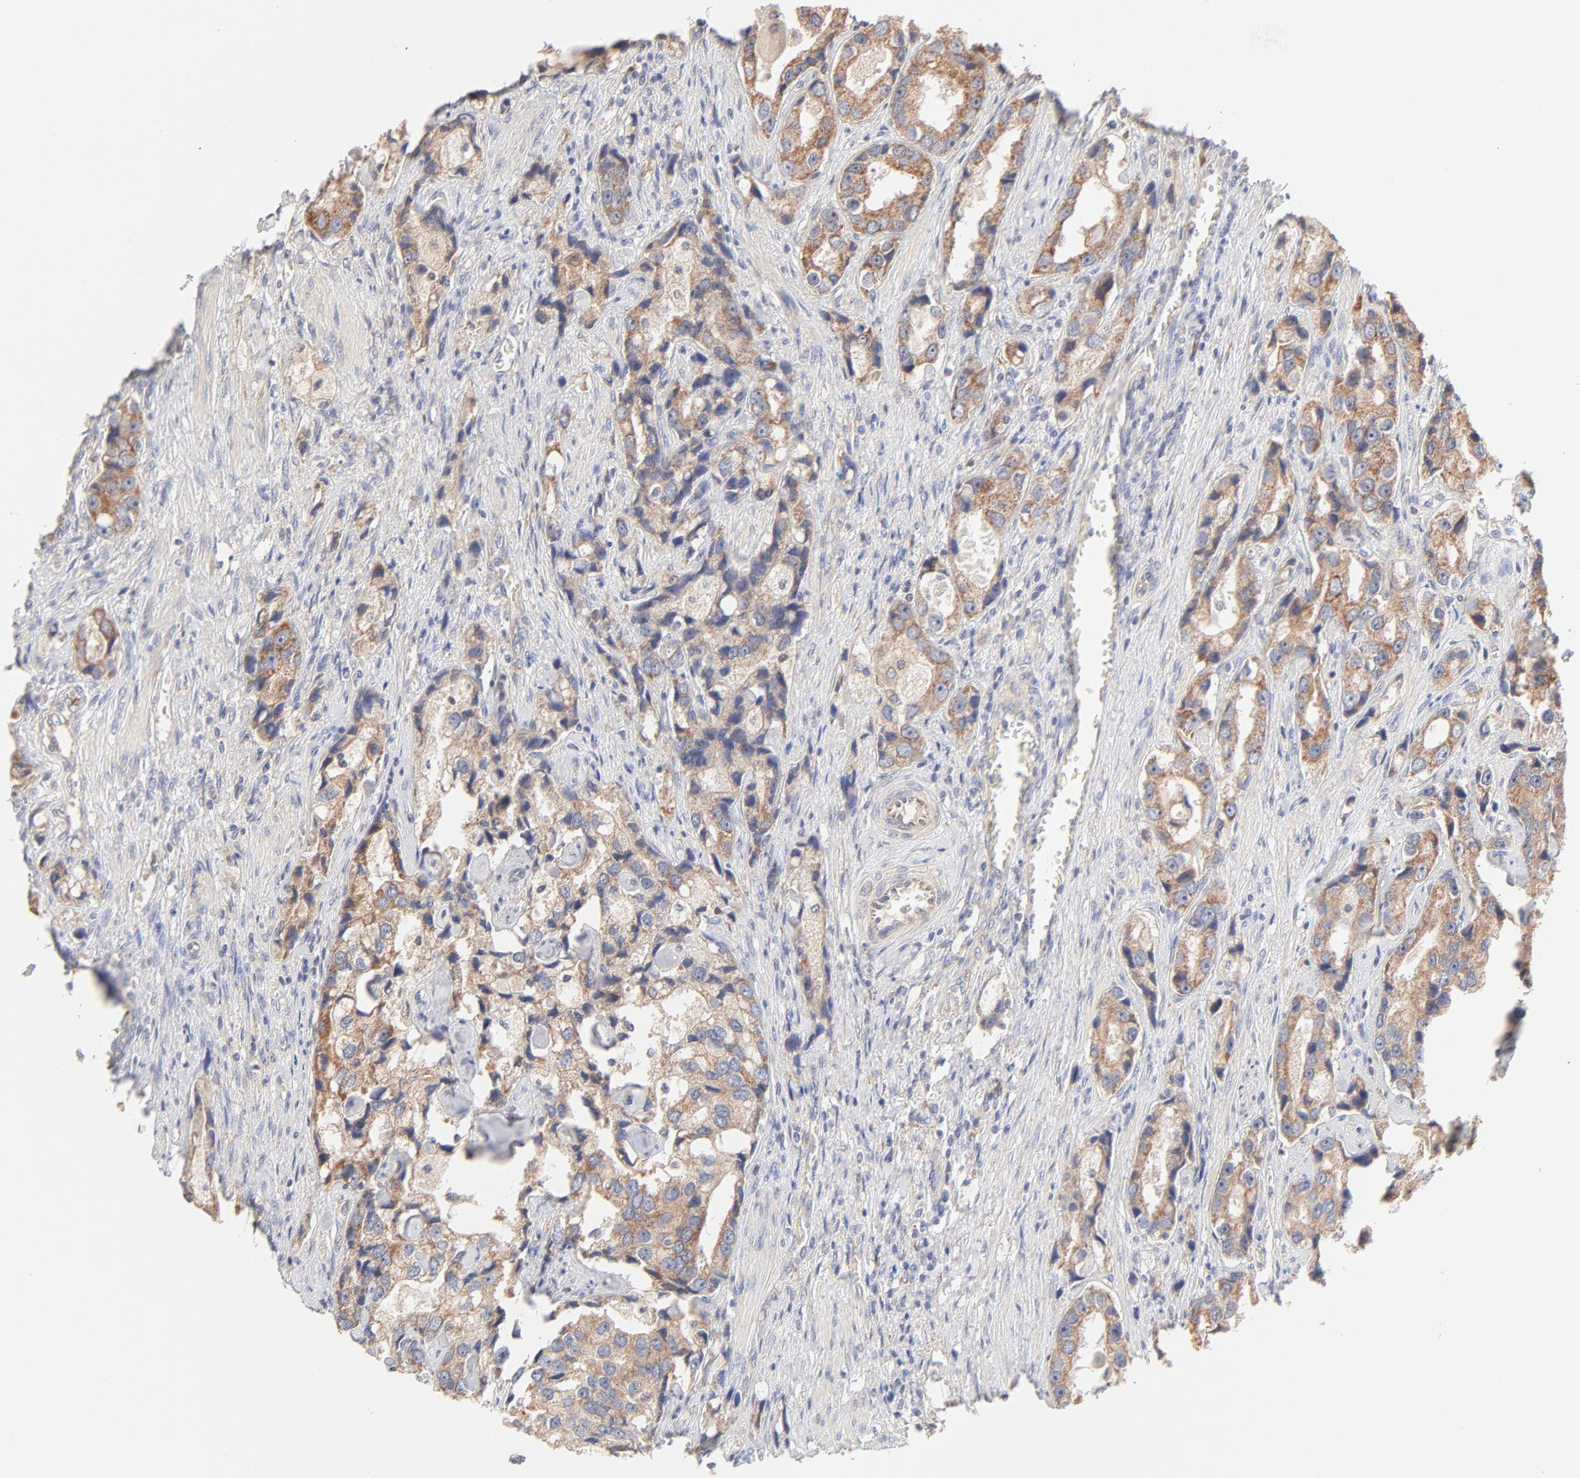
{"staining": {"intensity": "moderate", "quantity": ">75%", "location": "cytoplasmic/membranous"}, "tissue": "prostate cancer", "cell_type": "Tumor cells", "image_type": "cancer", "snomed": [{"axis": "morphology", "description": "Adenocarcinoma, High grade"}, {"axis": "topography", "description": "Prostate"}], "caption": "Immunohistochemical staining of prostate cancer displays medium levels of moderate cytoplasmic/membranous protein positivity in approximately >75% of tumor cells.", "gene": "MTERF2", "patient": {"sex": "male", "age": 63}}